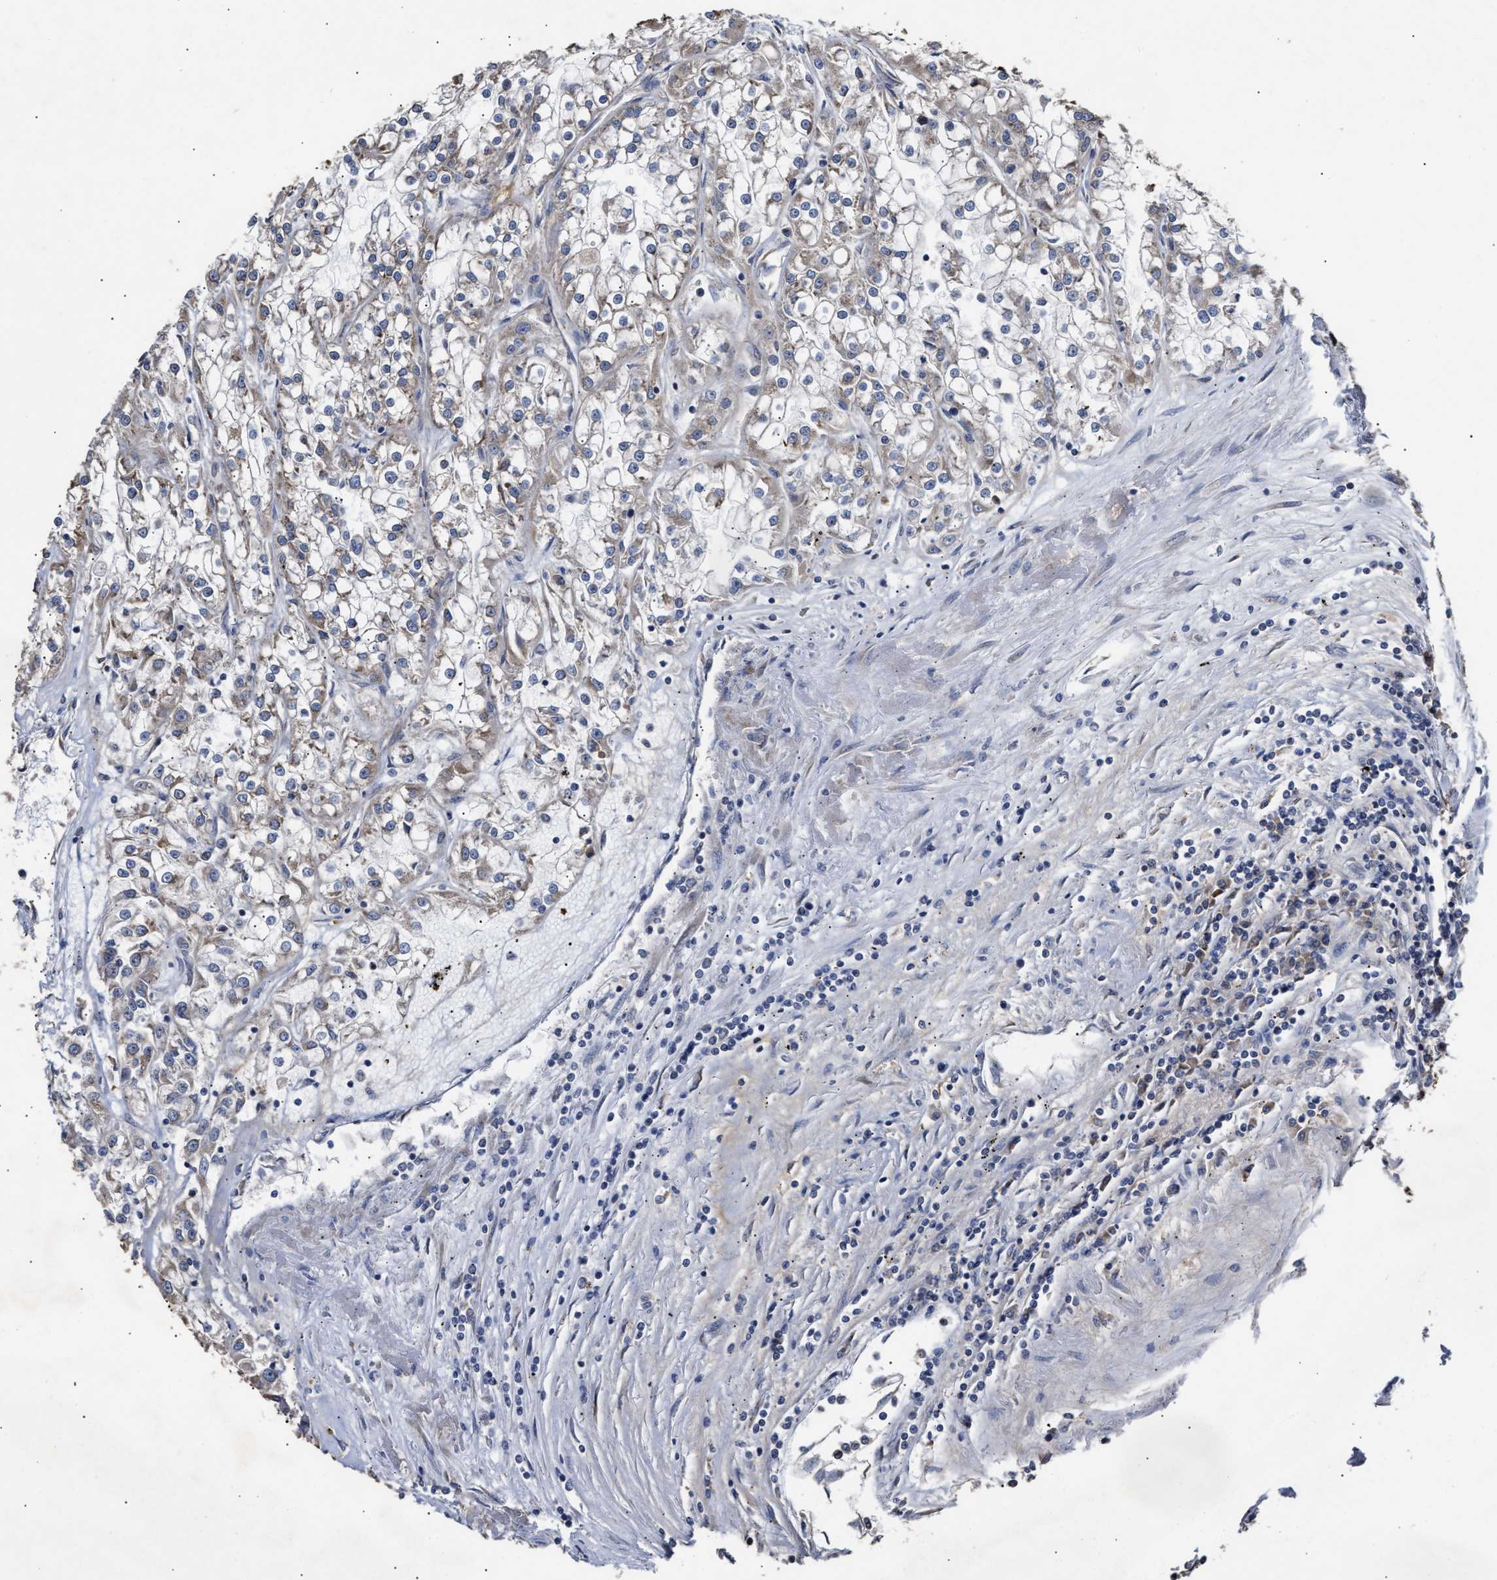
{"staining": {"intensity": "weak", "quantity": "<25%", "location": "cytoplasmic/membranous"}, "tissue": "renal cancer", "cell_type": "Tumor cells", "image_type": "cancer", "snomed": [{"axis": "morphology", "description": "Adenocarcinoma, NOS"}, {"axis": "topography", "description": "Kidney"}], "caption": "This is an IHC image of human renal cancer. There is no staining in tumor cells.", "gene": "GOSR1", "patient": {"sex": "female", "age": 52}}